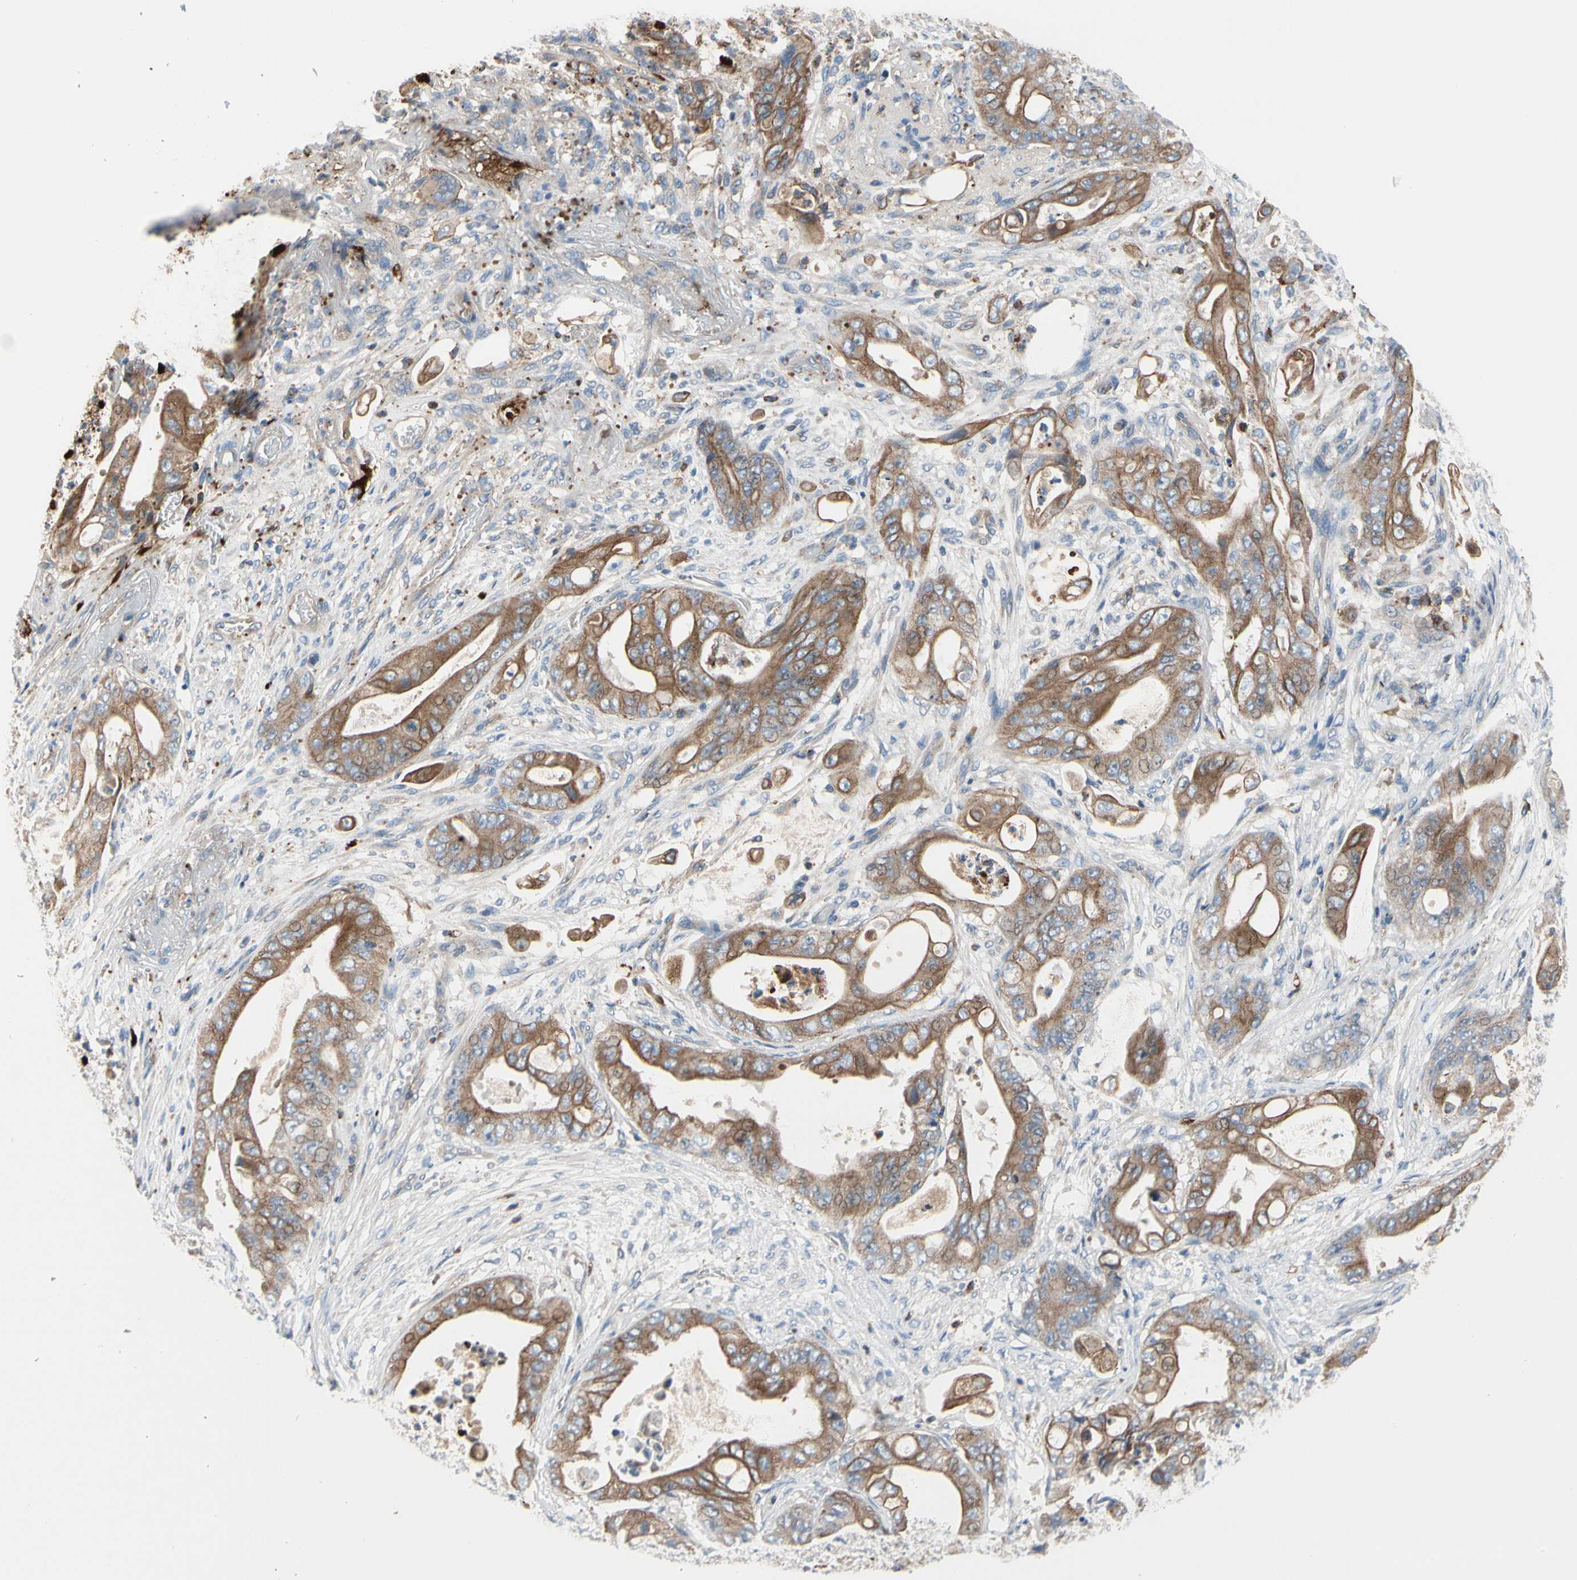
{"staining": {"intensity": "moderate", "quantity": ">75%", "location": "cytoplasmic/membranous"}, "tissue": "stomach cancer", "cell_type": "Tumor cells", "image_type": "cancer", "snomed": [{"axis": "morphology", "description": "Adenocarcinoma, NOS"}, {"axis": "topography", "description": "Stomach"}], "caption": "Immunohistochemical staining of adenocarcinoma (stomach) shows medium levels of moderate cytoplasmic/membranous protein expression in about >75% of tumor cells.", "gene": "HJURP", "patient": {"sex": "female", "age": 73}}